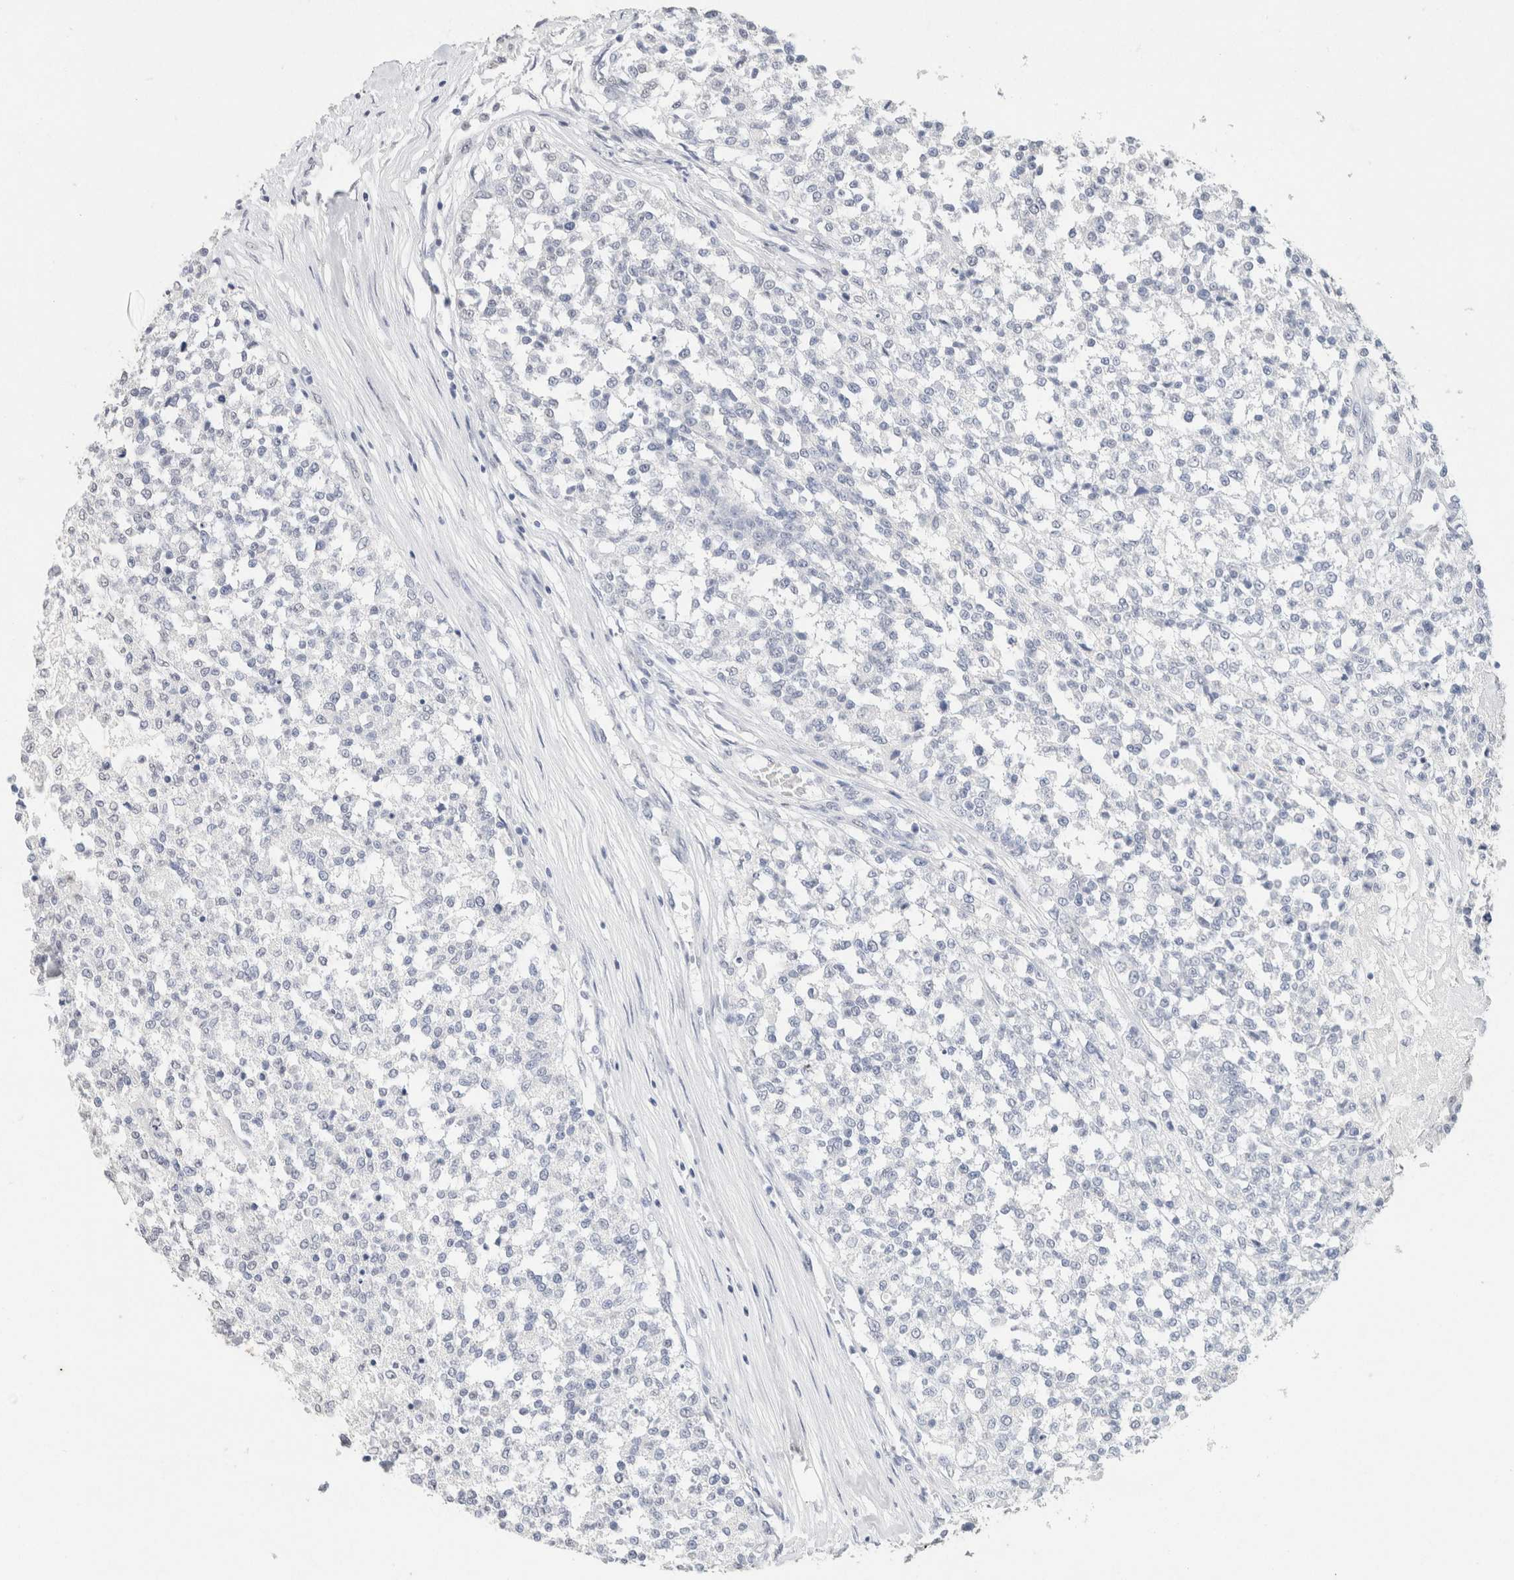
{"staining": {"intensity": "negative", "quantity": "none", "location": "none"}, "tissue": "testis cancer", "cell_type": "Tumor cells", "image_type": "cancer", "snomed": [{"axis": "morphology", "description": "Seminoma, NOS"}, {"axis": "topography", "description": "Testis"}], "caption": "A high-resolution histopathology image shows immunohistochemistry staining of testis cancer, which displays no significant staining in tumor cells.", "gene": "CD80", "patient": {"sex": "male", "age": 59}}